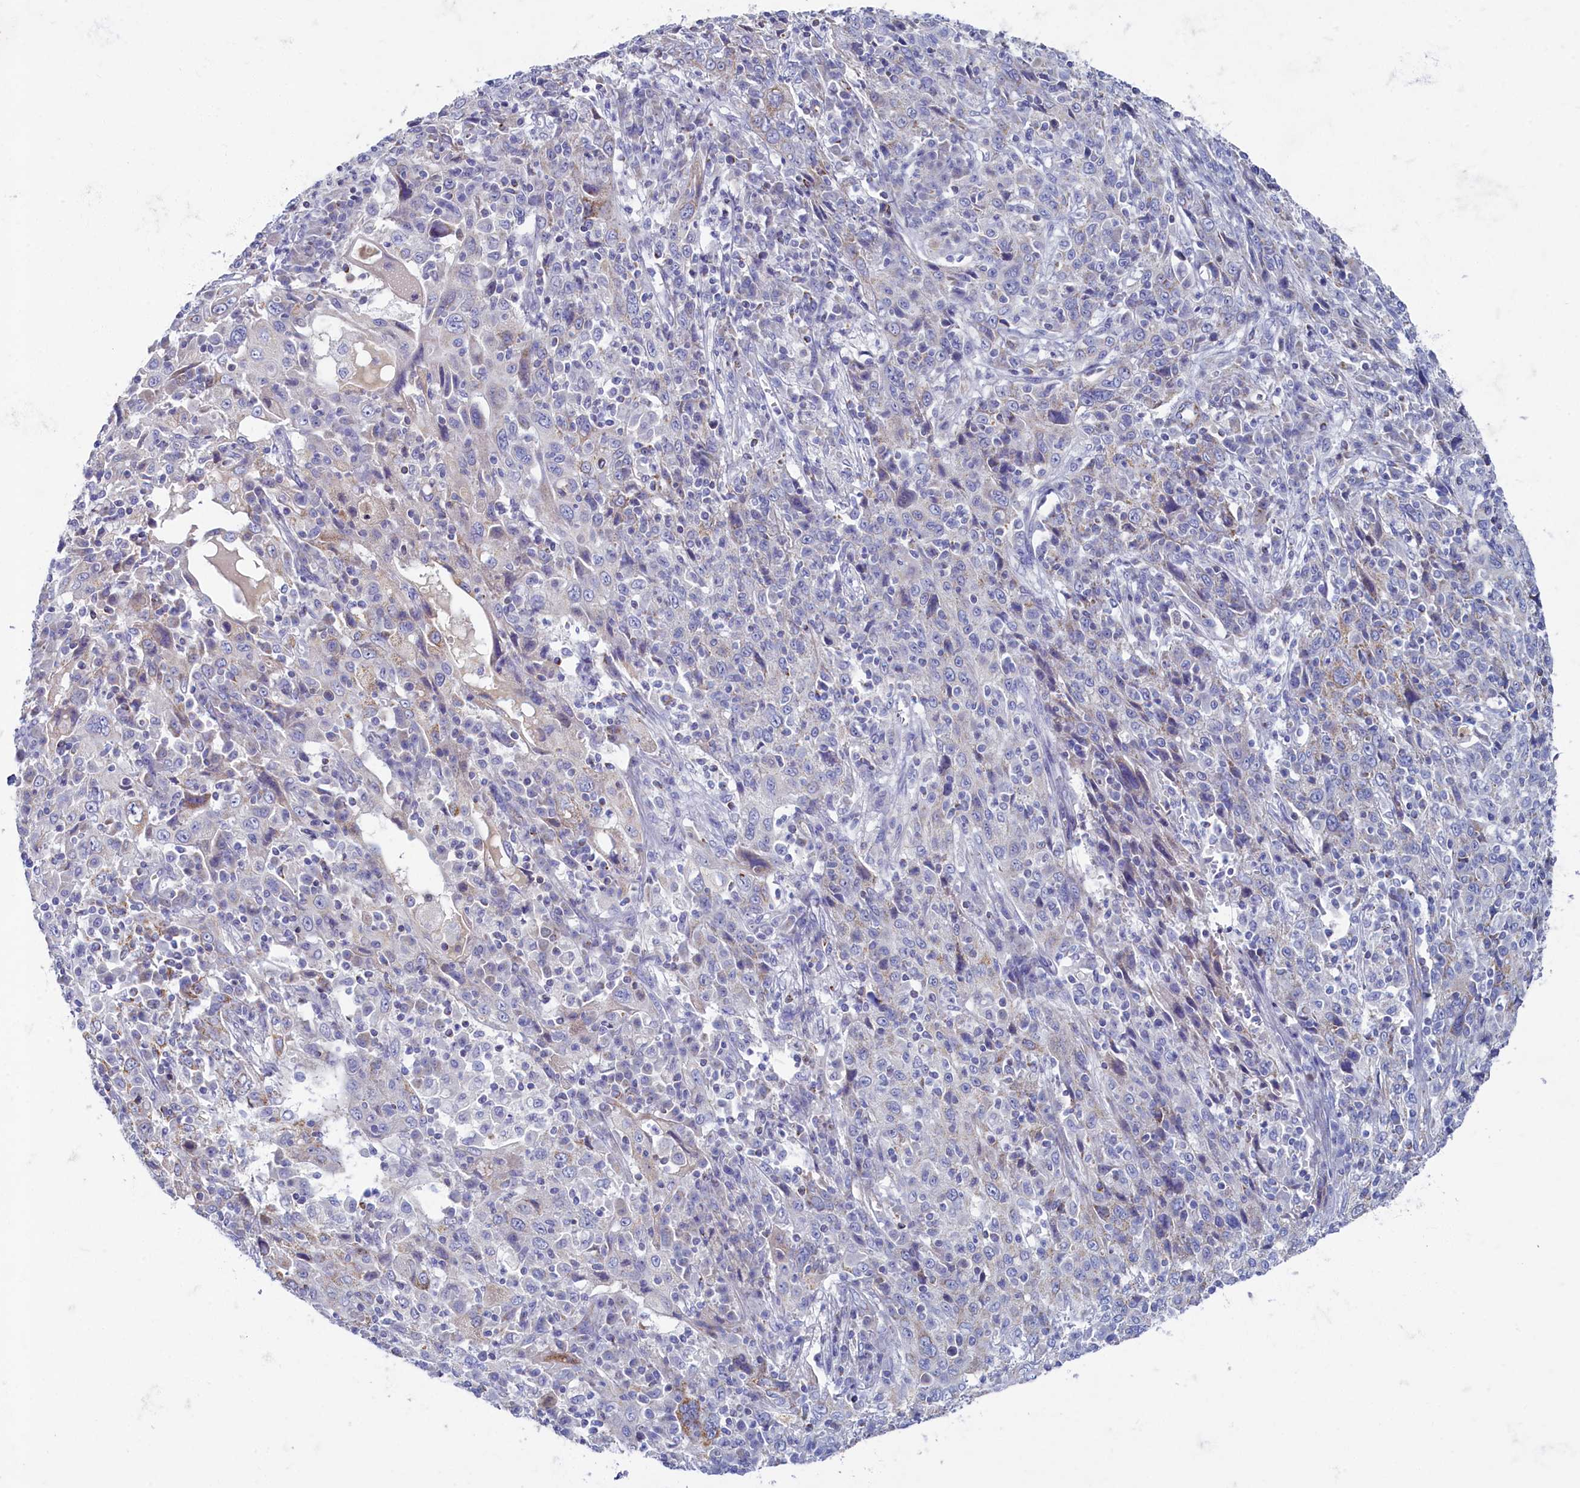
{"staining": {"intensity": "negative", "quantity": "none", "location": "none"}, "tissue": "cervical cancer", "cell_type": "Tumor cells", "image_type": "cancer", "snomed": [{"axis": "morphology", "description": "Squamous cell carcinoma, NOS"}, {"axis": "topography", "description": "Cervix"}], "caption": "IHC of squamous cell carcinoma (cervical) displays no positivity in tumor cells. (DAB (3,3'-diaminobenzidine) immunohistochemistry (IHC) visualized using brightfield microscopy, high magnification).", "gene": "OCIAD2", "patient": {"sex": "female", "age": 46}}